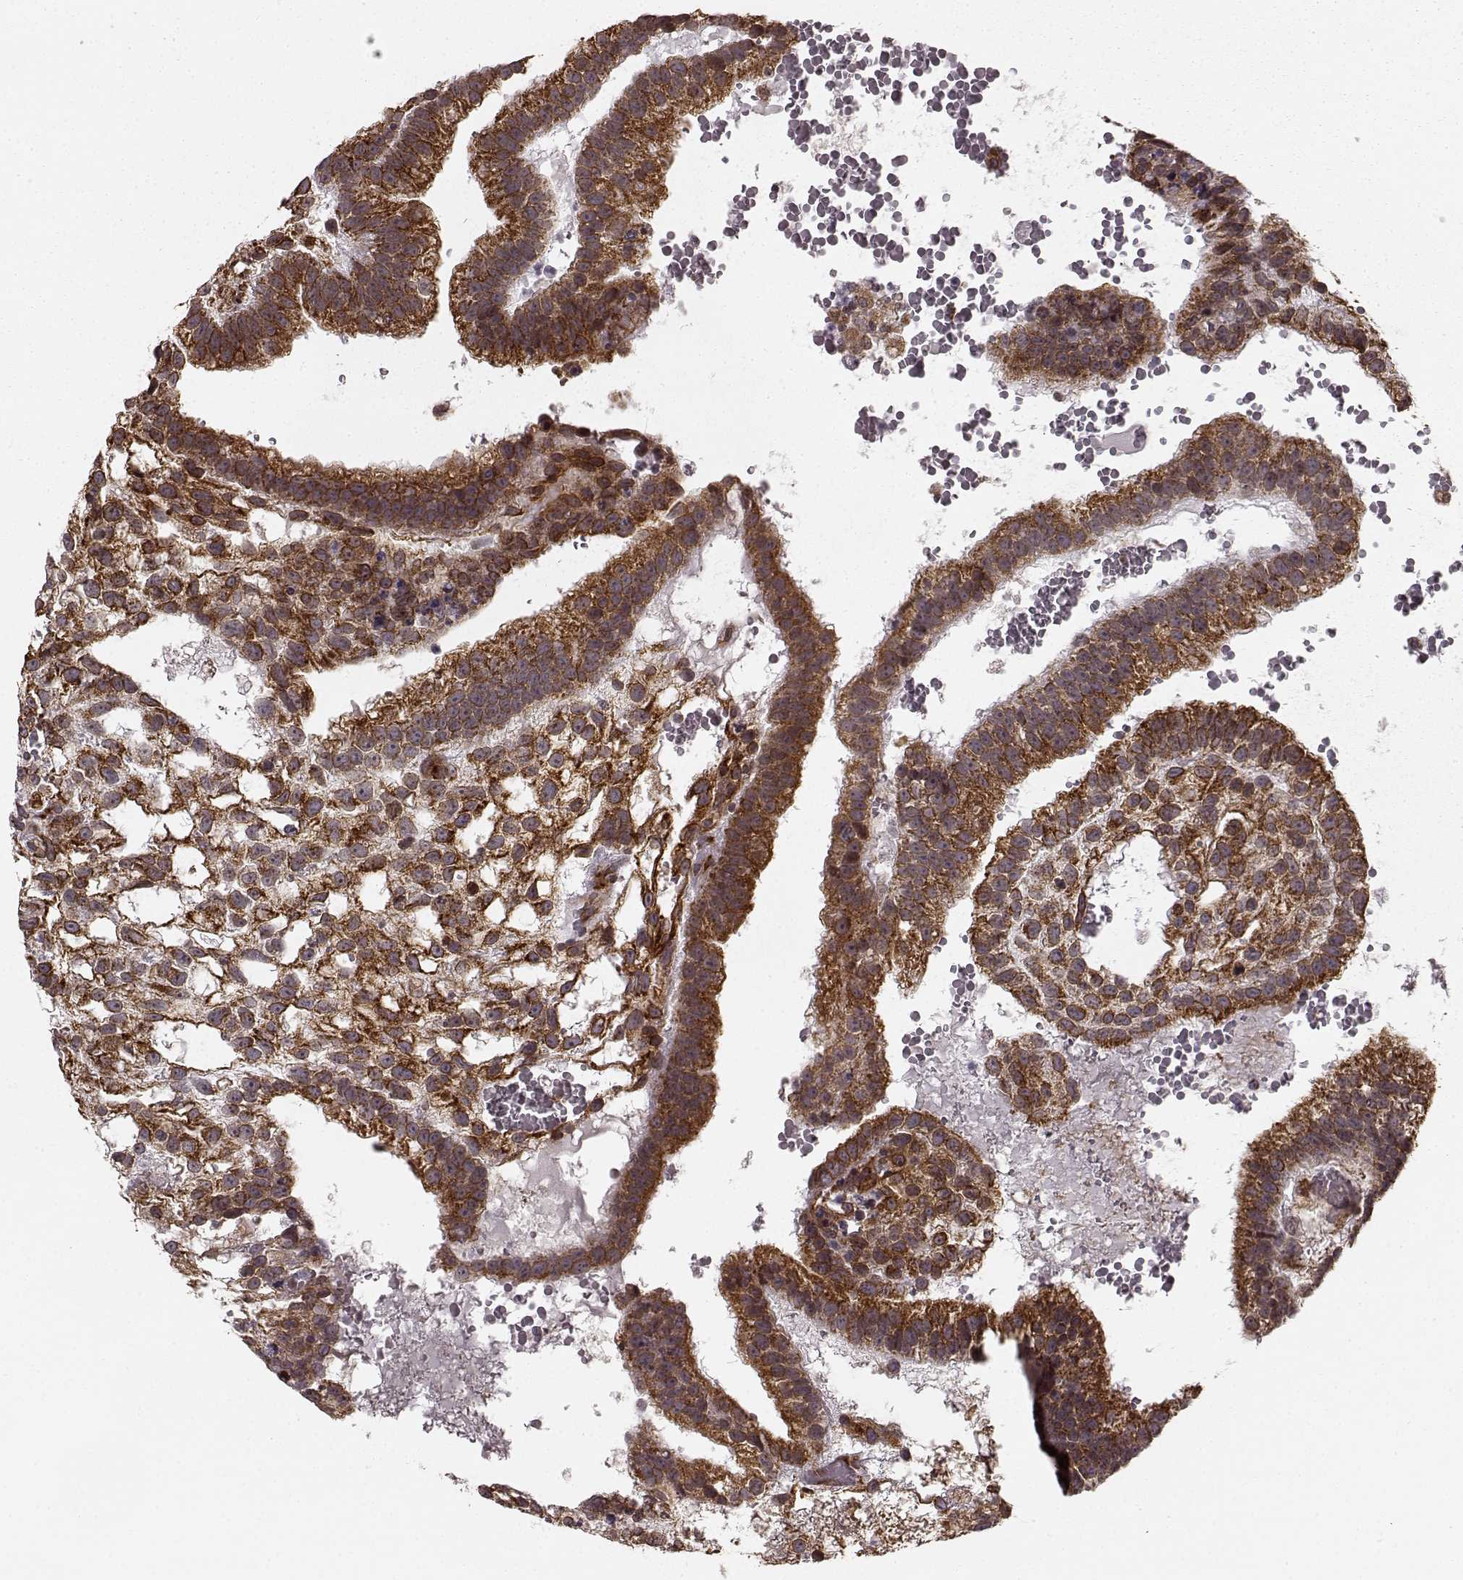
{"staining": {"intensity": "strong", "quantity": ">75%", "location": "cytoplasmic/membranous"}, "tissue": "testis cancer", "cell_type": "Tumor cells", "image_type": "cancer", "snomed": [{"axis": "morphology", "description": "Normal tissue, NOS"}, {"axis": "morphology", "description": "Carcinoma, Embryonal, NOS"}, {"axis": "topography", "description": "Testis"}, {"axis": "topography", "description": "Epididymis"}], "caption": "Immunohistochemical staining of testis cancer (embryonal carcinoma) reveals high levels of strong cytoplasmic/membranous protein staining in approximately >75% of tumor cells. The protein of interest is stained brown, and the nuclei are stained in blue (DAB IHC with brightfield microscopy, high magnification).", "gene": "TMEM14A", "patient": {"sex": "male", "age": 32}}